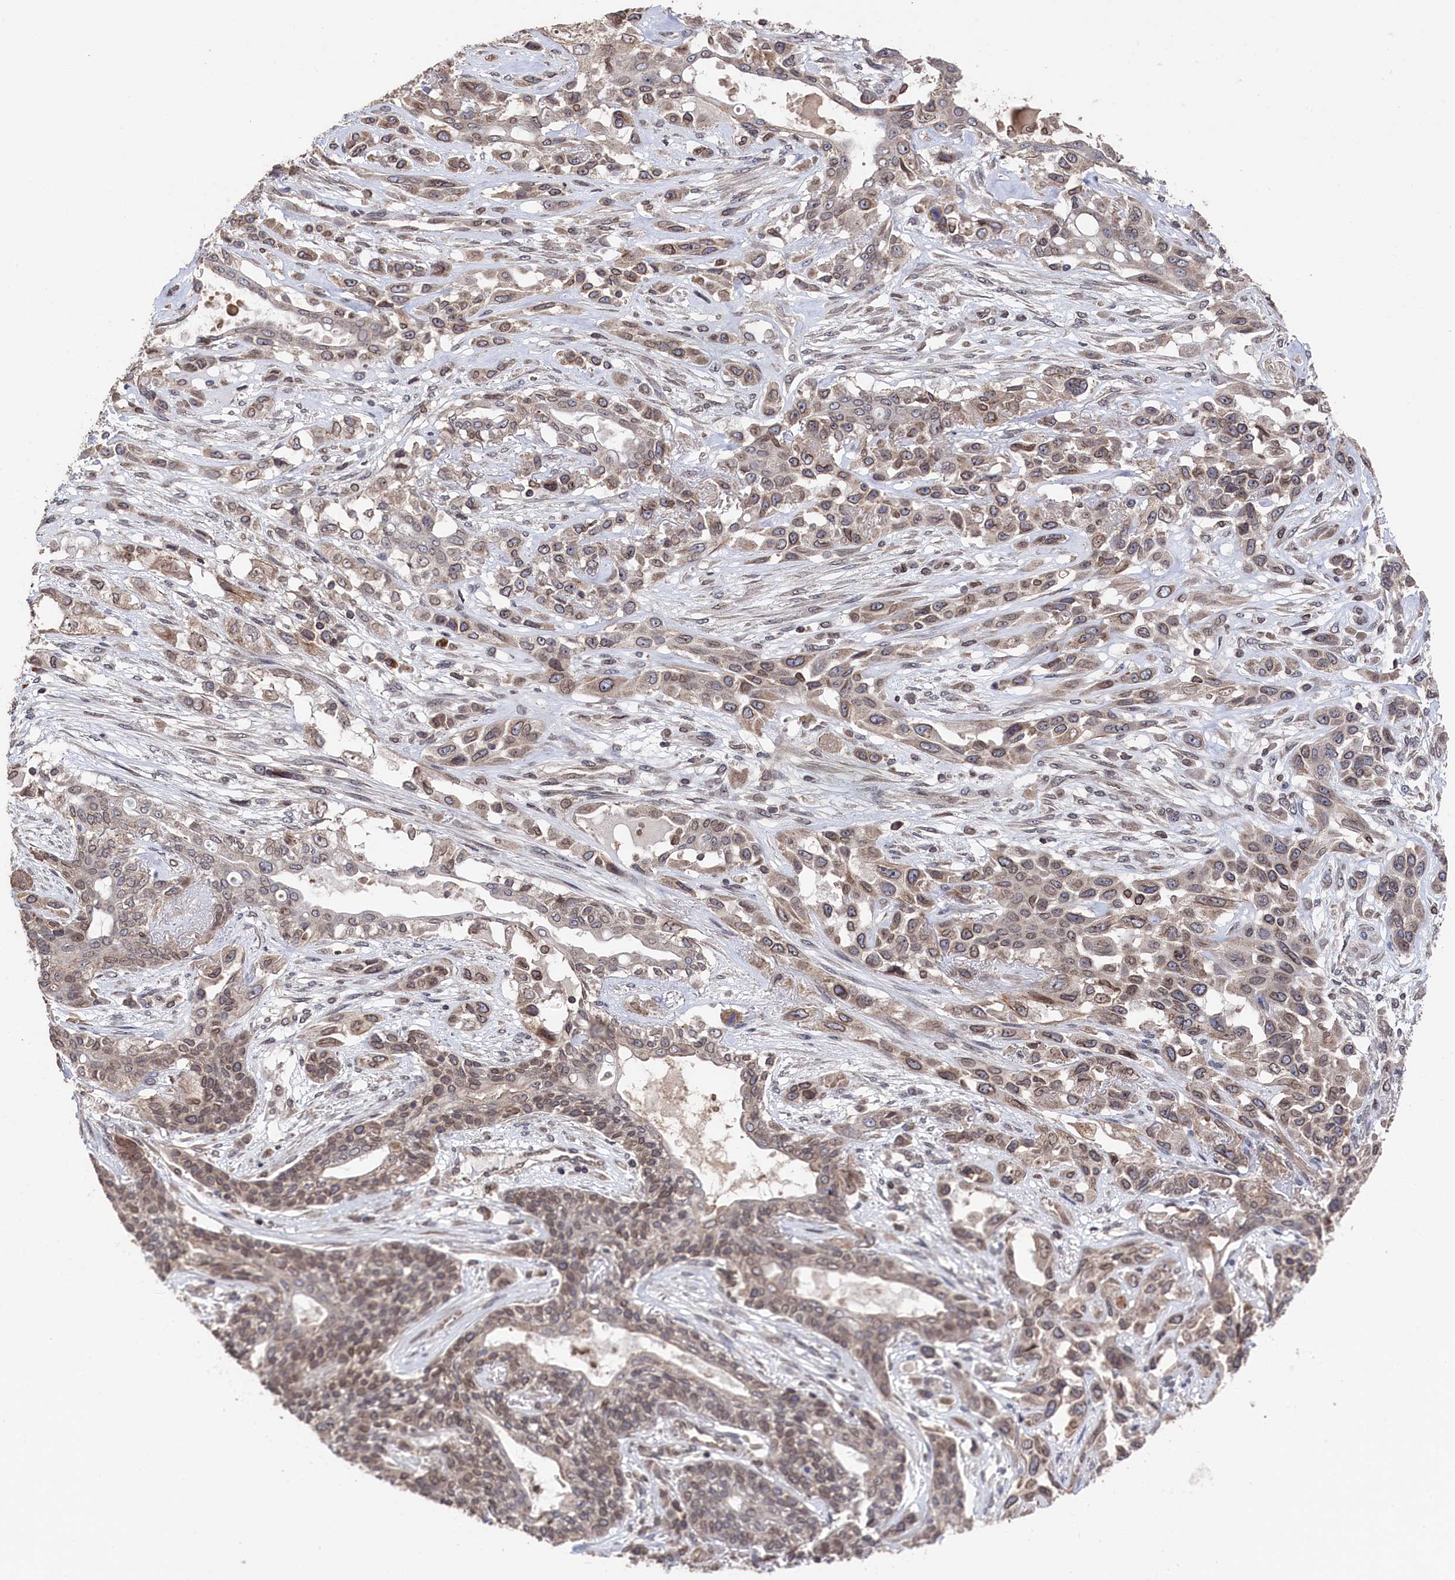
{"staining": {"intensity": "weak", "quantity": ">75%", "location": "cytoplasmic/membranous,nuclear"}, "tissue": "lung cancer", "cell_type": "Tumor cells", "image_type": "cancer", "snomed": [{"axis": "morphology", "description": "Squamous cell carcinoma, NOS"}, {"axis": "topography", "description": "Lung"}], "caption": "Human lung squamous cell carcinoma stained with a protein marker shows weak staining in tumor cells.", "gene": "ANKEF1", "patient": {"sex": "female", "age": 70}}